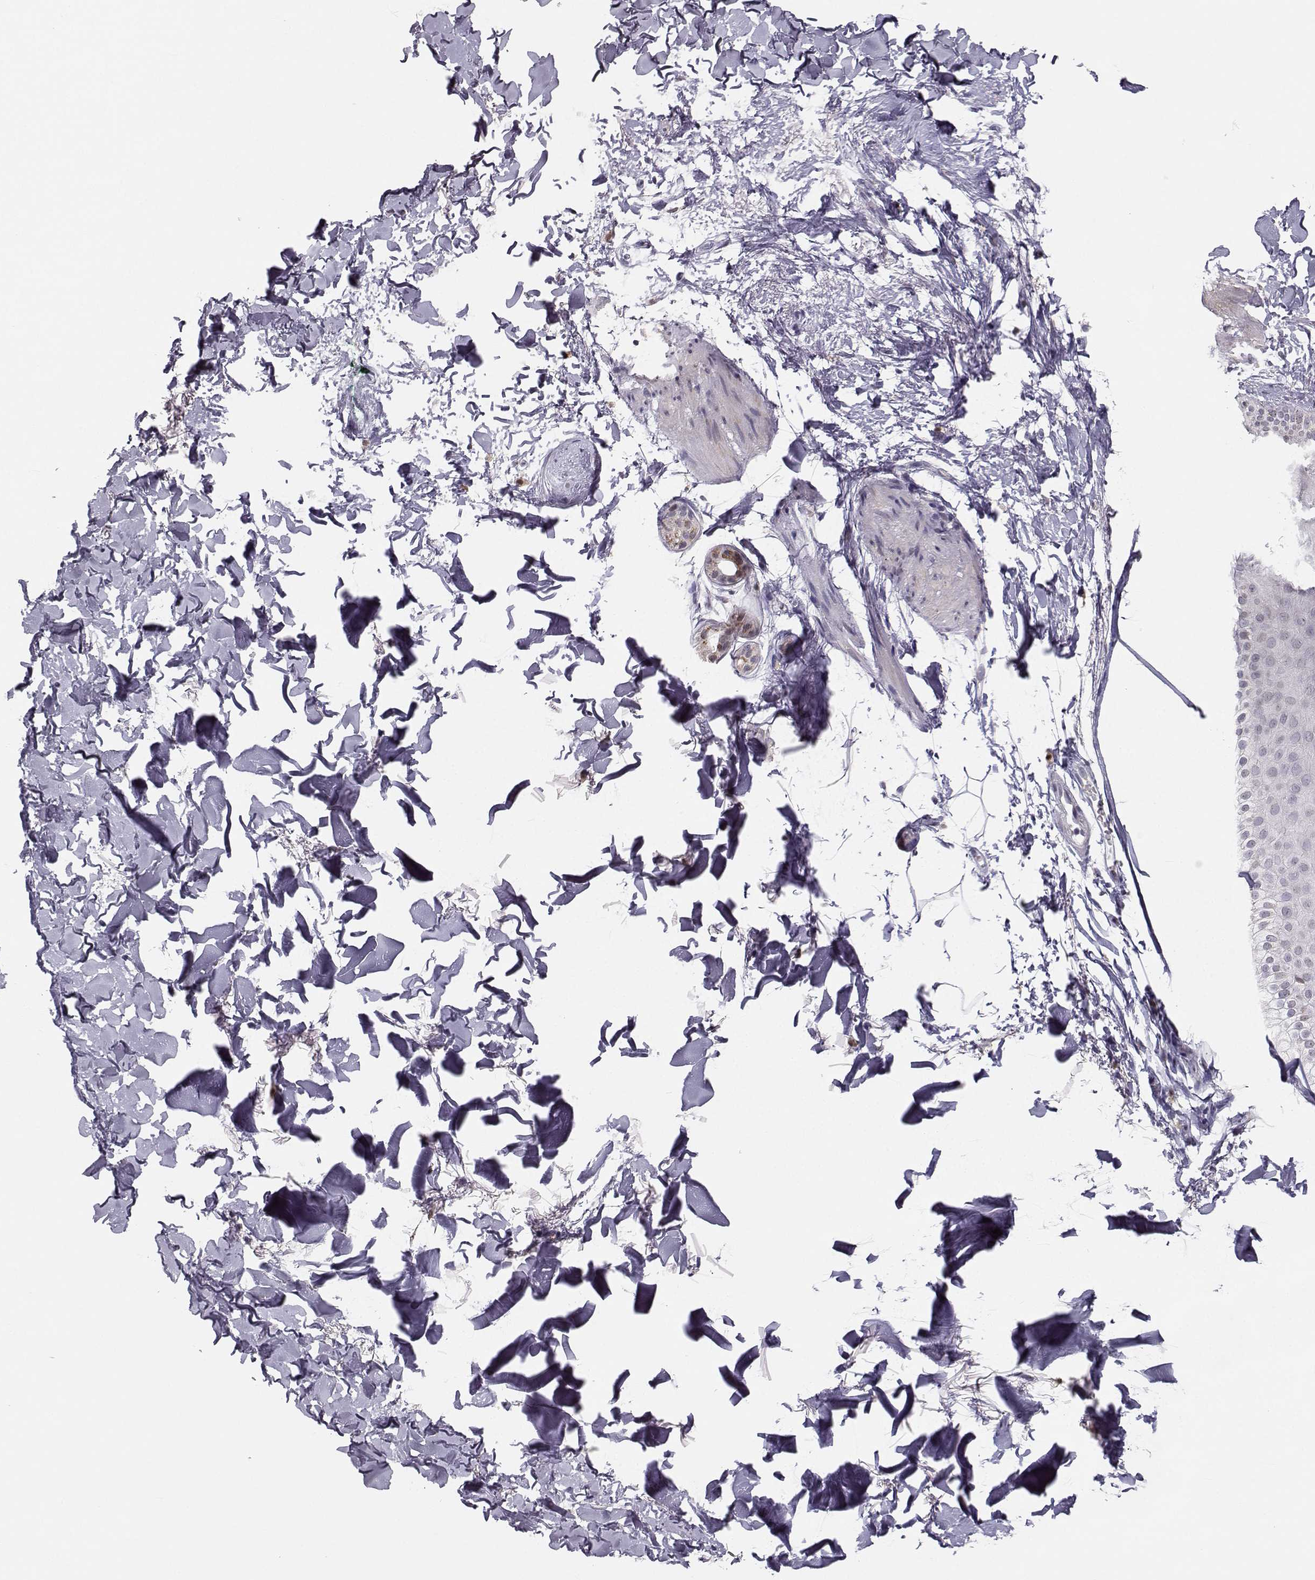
{"staining": {"intensity": "negative", "quantity": "none", "location": "none"}, "tissue": "skin cancer", "cell_type": "Tumor cells", "image_type": "cancer", "snomed": [{"axis": "morphology", "description": "Normal tissue, NOS"}, {"axis": "morphology", "description": "Basal cell carcinoma"}, {"axis": "topography", "description": "Skin"}], "caption": "The histopathology image demonstrates no staining of tumor cells in skin cancer (basal cell carcinoma).", "gene": "HTR7", "patient": {"sex": "male", "age": 84}}